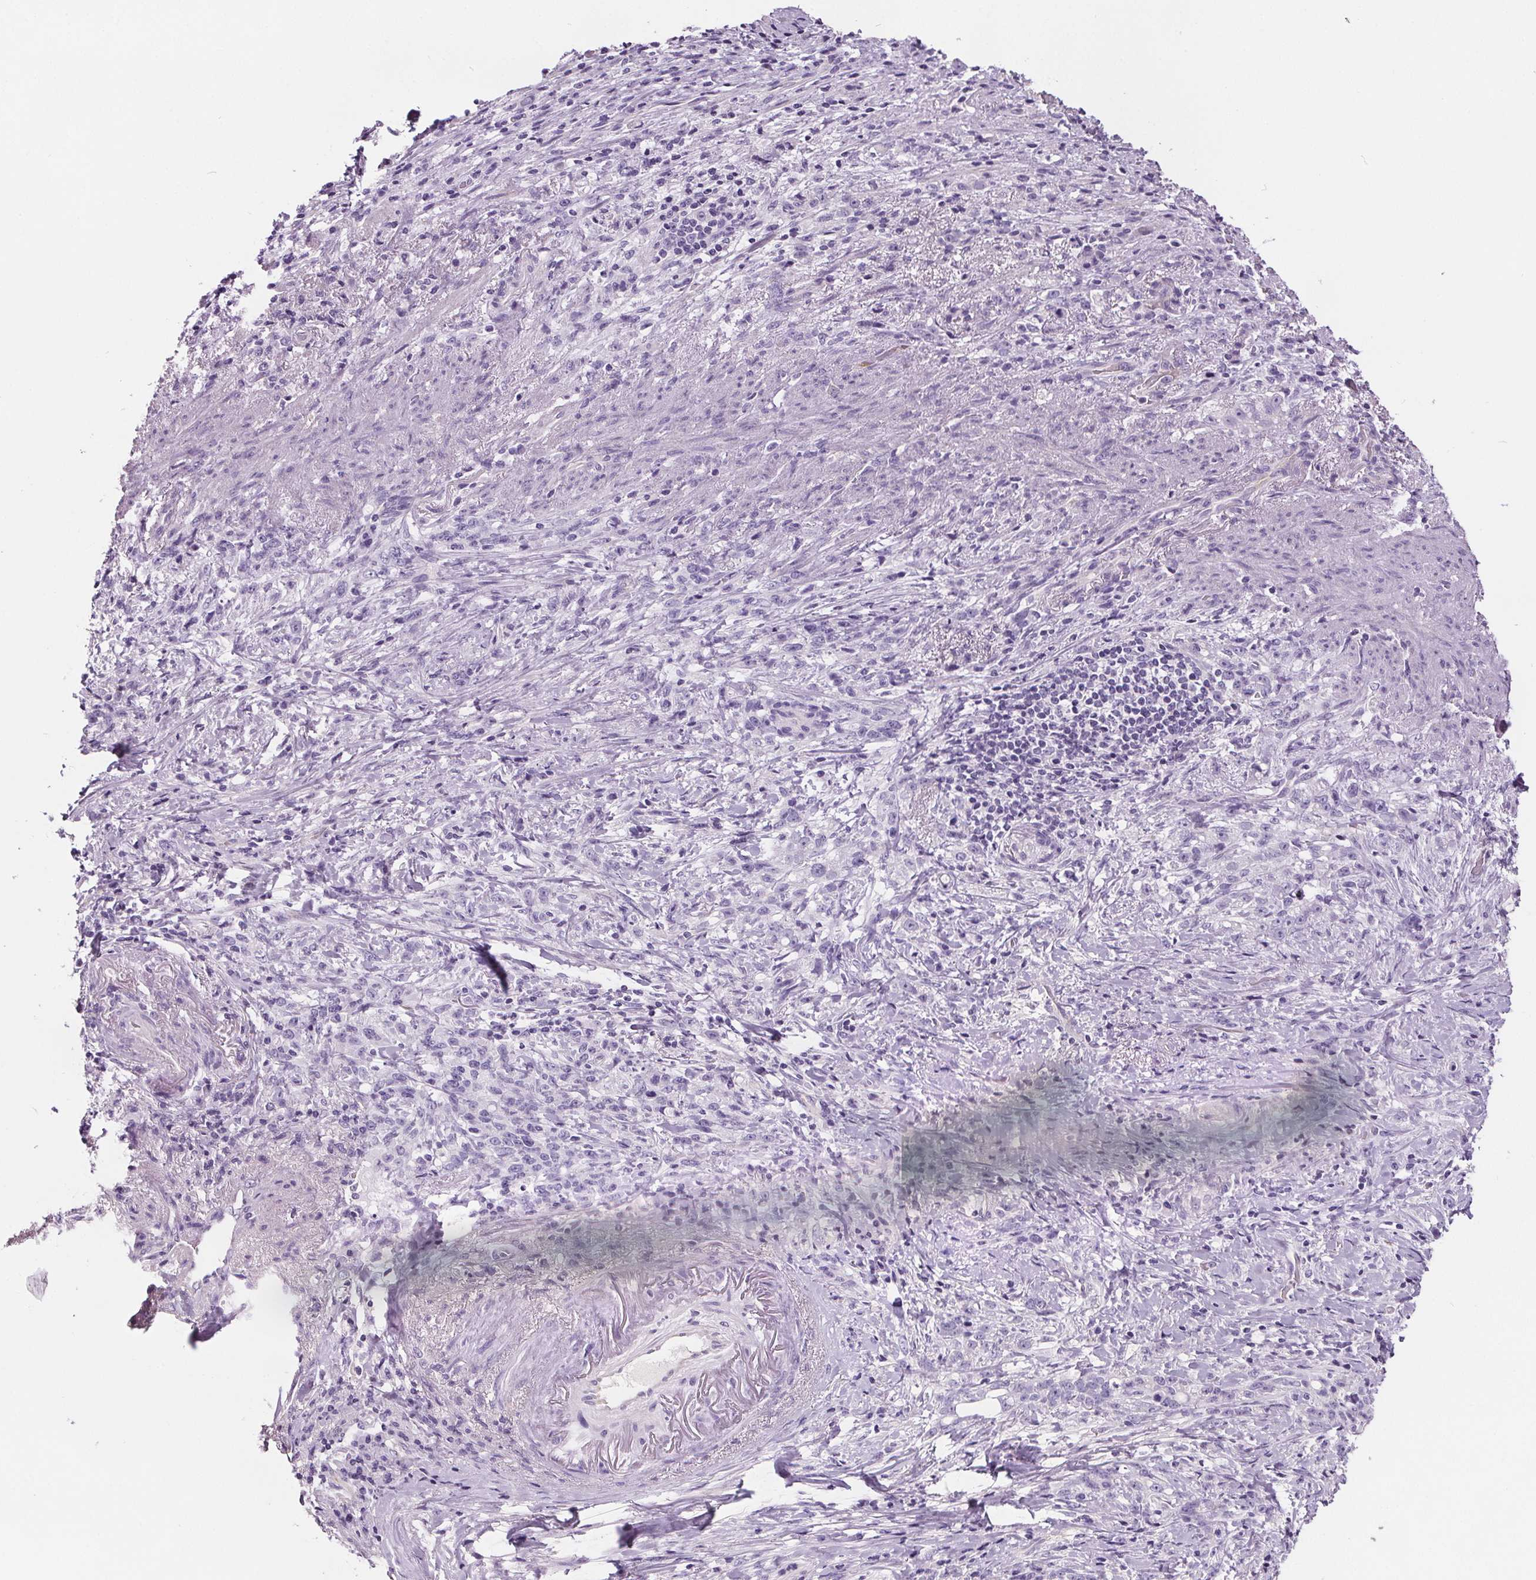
{"staining": {"intensity": "negative", "quantity": "none", "location": "none"}, "tissue": "stomach cancer", "cell_type": "Tumor cells", "image_type": "cancer", "snomed": [{"axis": "morphology", "description": "Adenocarcinoma, NOS"}, {"axis": "topography", "description": "Stomach, lower"}], "caption": "Immunohistochemistry image of neoplastic tissue: human adenocarcinoma (stomach) stained with DAB exhibits no significant protein positivity in tumor cells.", "gene": "CD5L", "patient": {"sex": "male", "age": 88}}